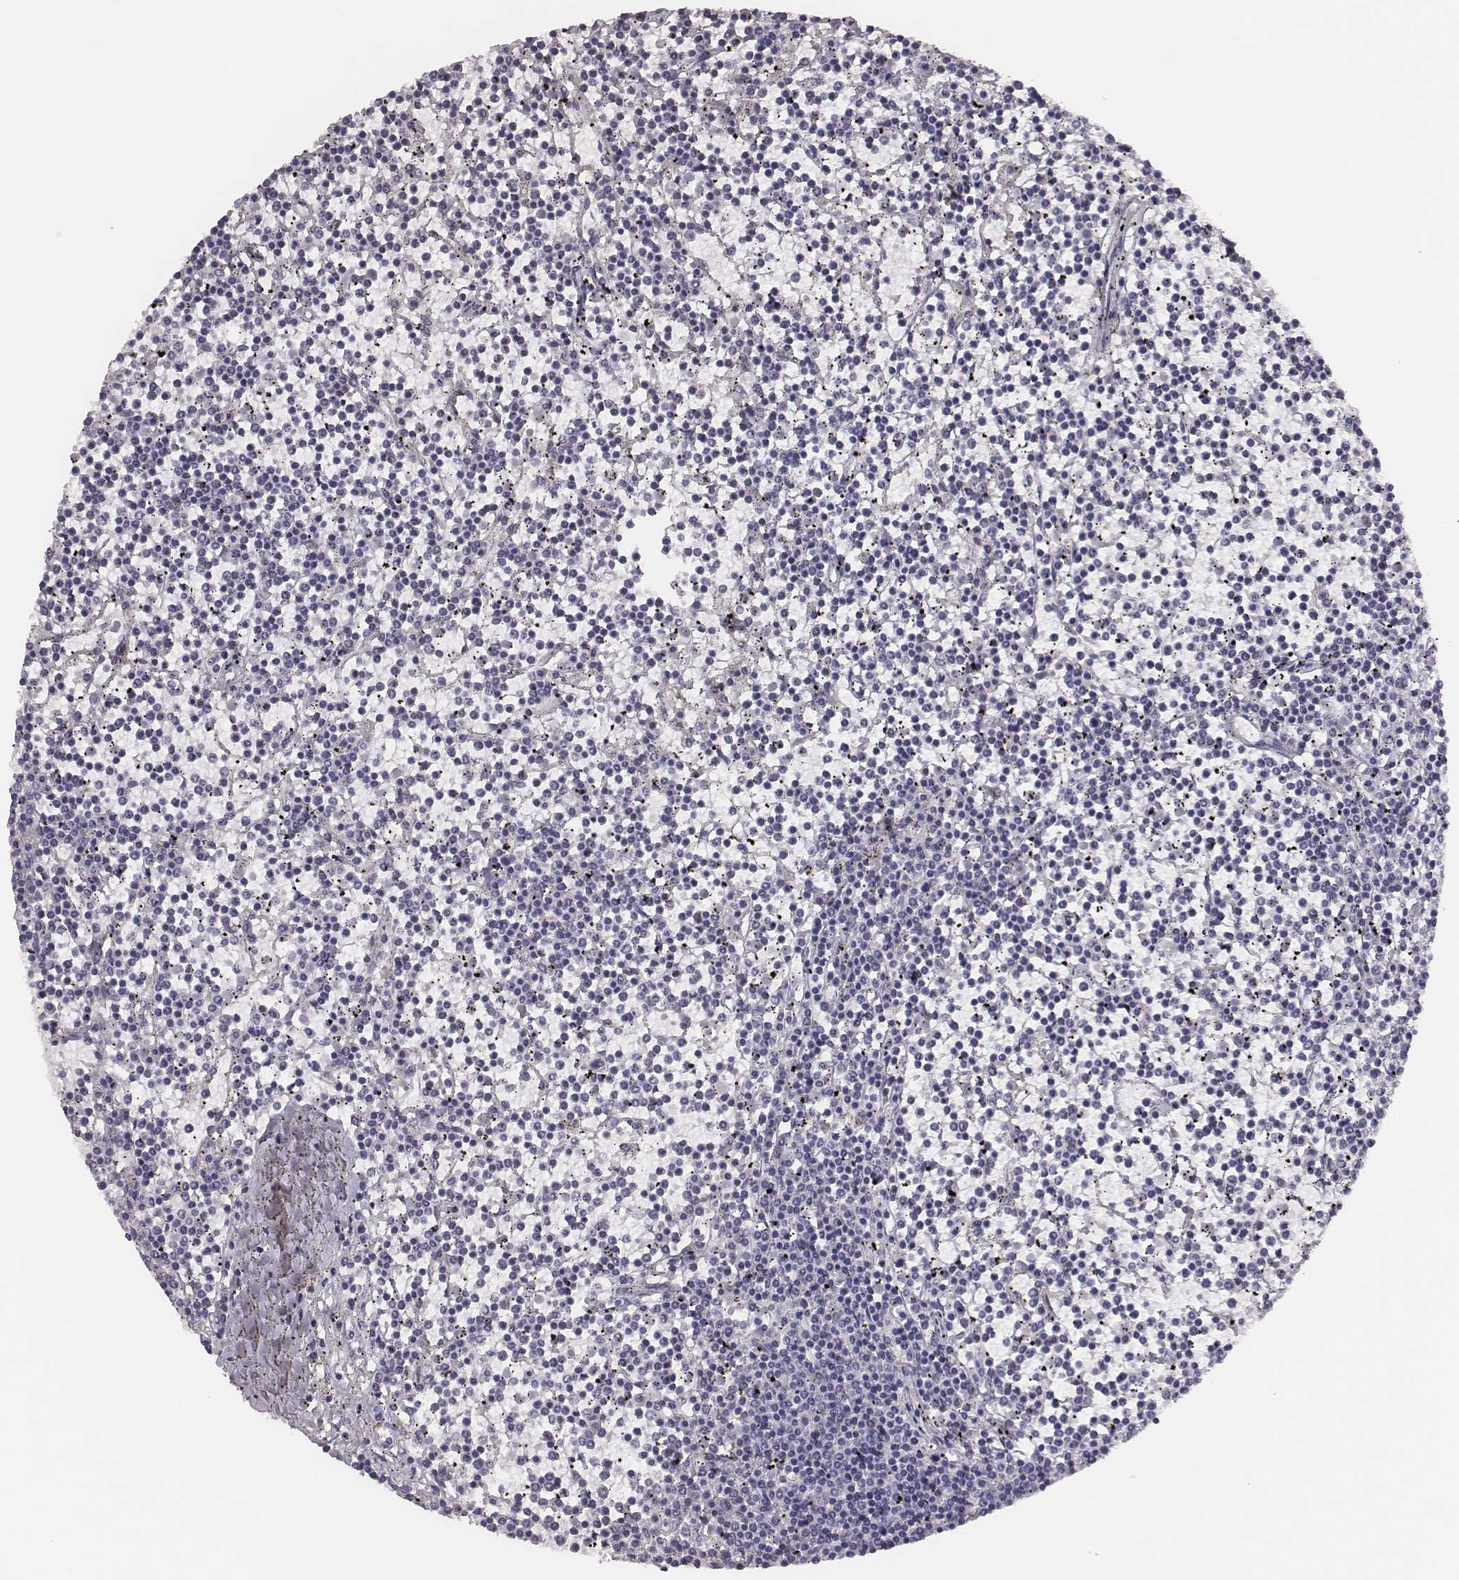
{"staining": {"intensity": "negative", "quantity": "none", "location": "none"}, "tissue": "lymphoma", "cell_type": "Tumor cells", "image_type": "cancer", "snomed": [{"axis": "morphology", "description": "Malignant lymphoma, non-Hodgkin's type, Low grade"}, {"axis": "topography", "description": "Spleen"}], "caption": "This is a micrograph of IHC staining of low-grade malignant lymphoma, non-Hodgkin's type, which shows no staining in tumor cells.", "gene": "SCML2", "patient": {"sex": "female", "age": 19}}